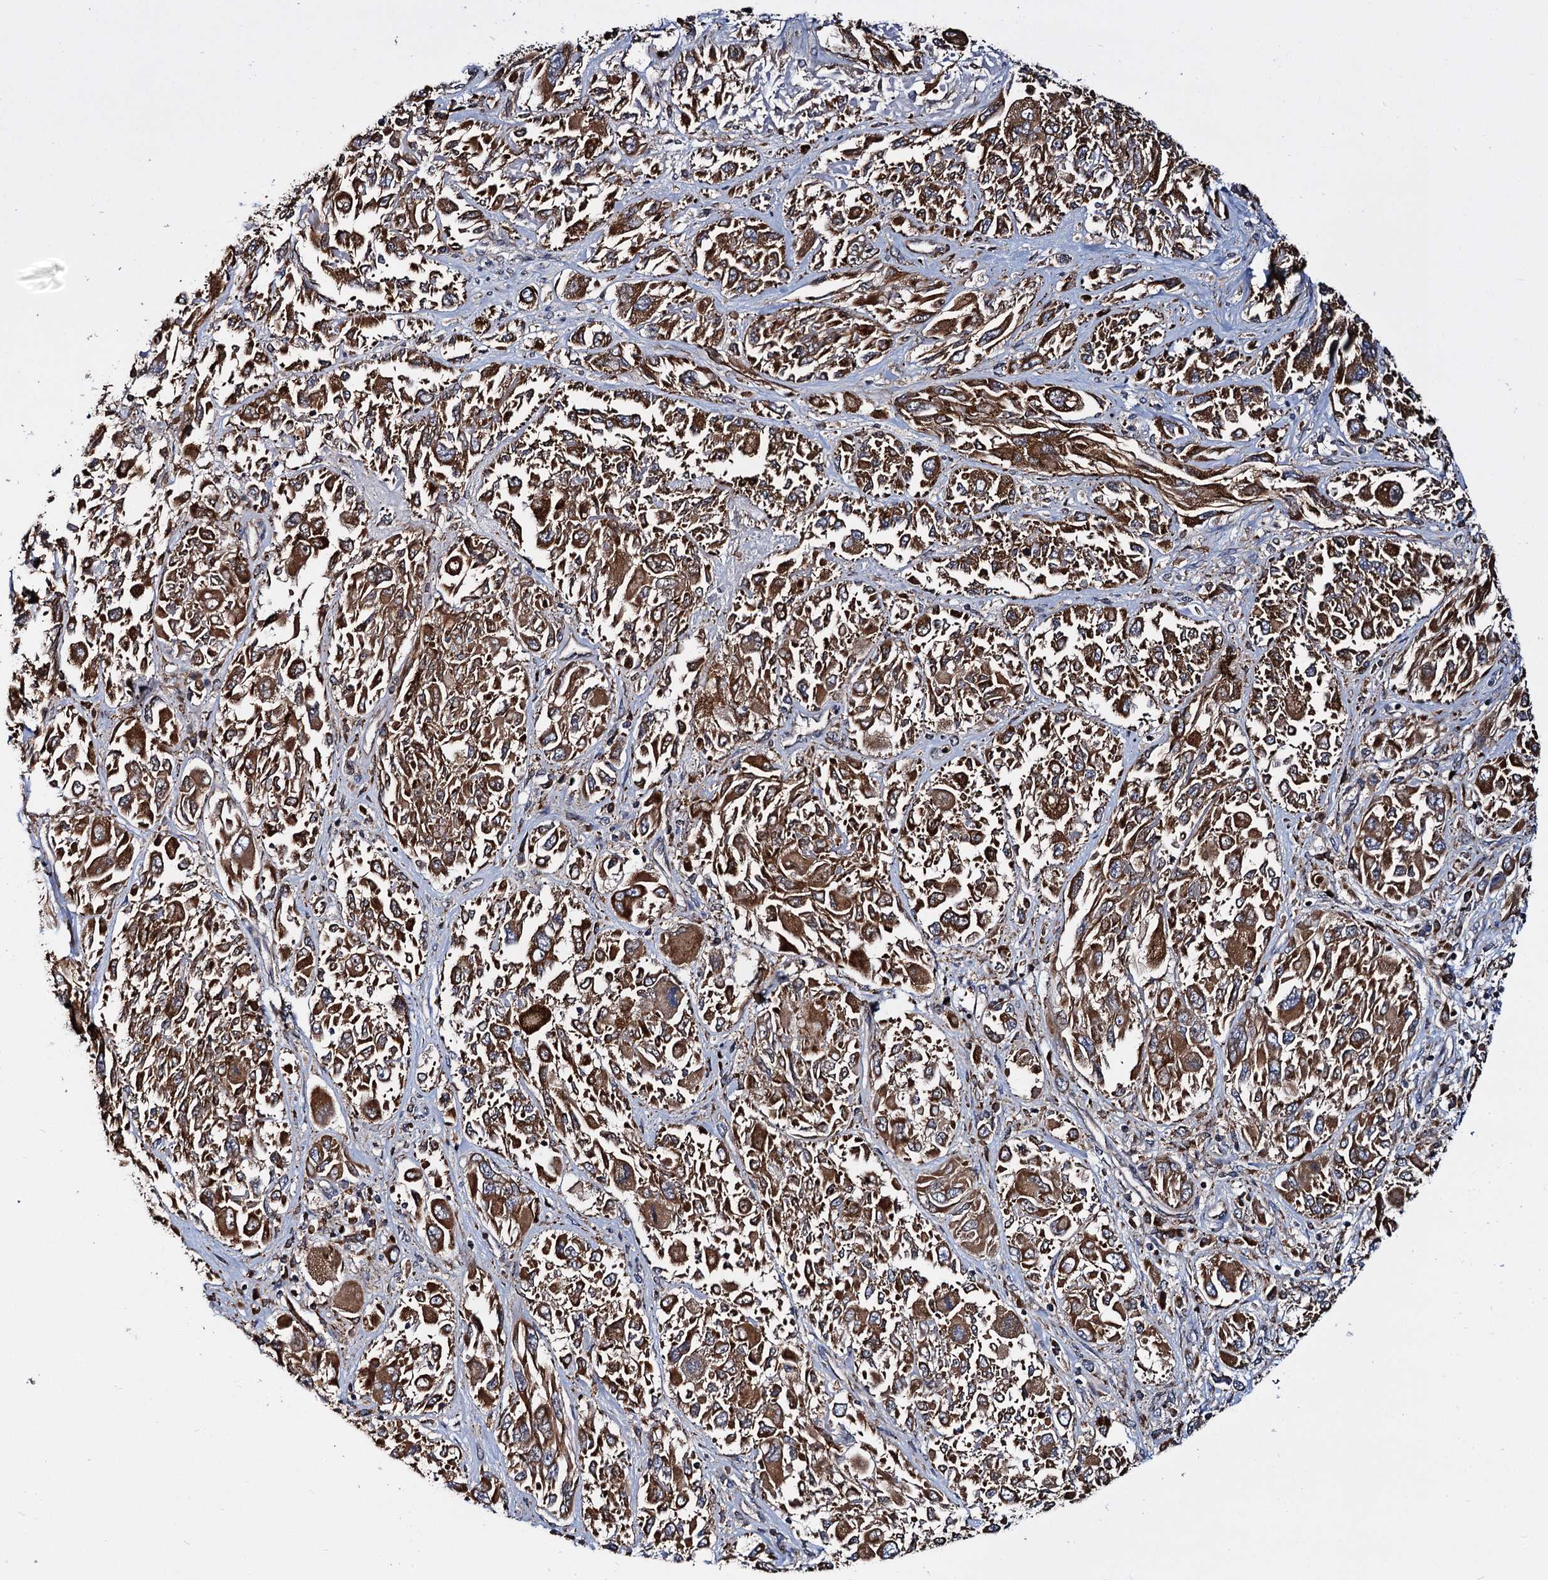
{"staining": {"intensity": "moderate", "quantity": ">75%", "location": "cytoplasmic/membranous"}, "tissue": "melanoma", "cell_type": "Tumor cells", "image_type": "cancer", "snomed": [{"axis": "morphology", "description": "Malignant melanoma, NOS"}, {"axis": "topography", "description": "Skin"}], "caption": "DAB immunohistochemical staining of malignant melanoma displays moderate cytoplasmic/membranous protein staining in about >75% of tumor cells. (DAB (3,3'-diaminobenzidine) = brown stain, brightfield microscopy at high magnification).", "gene": "UFM1", "patient": {"sex": "female", "age": 91}}